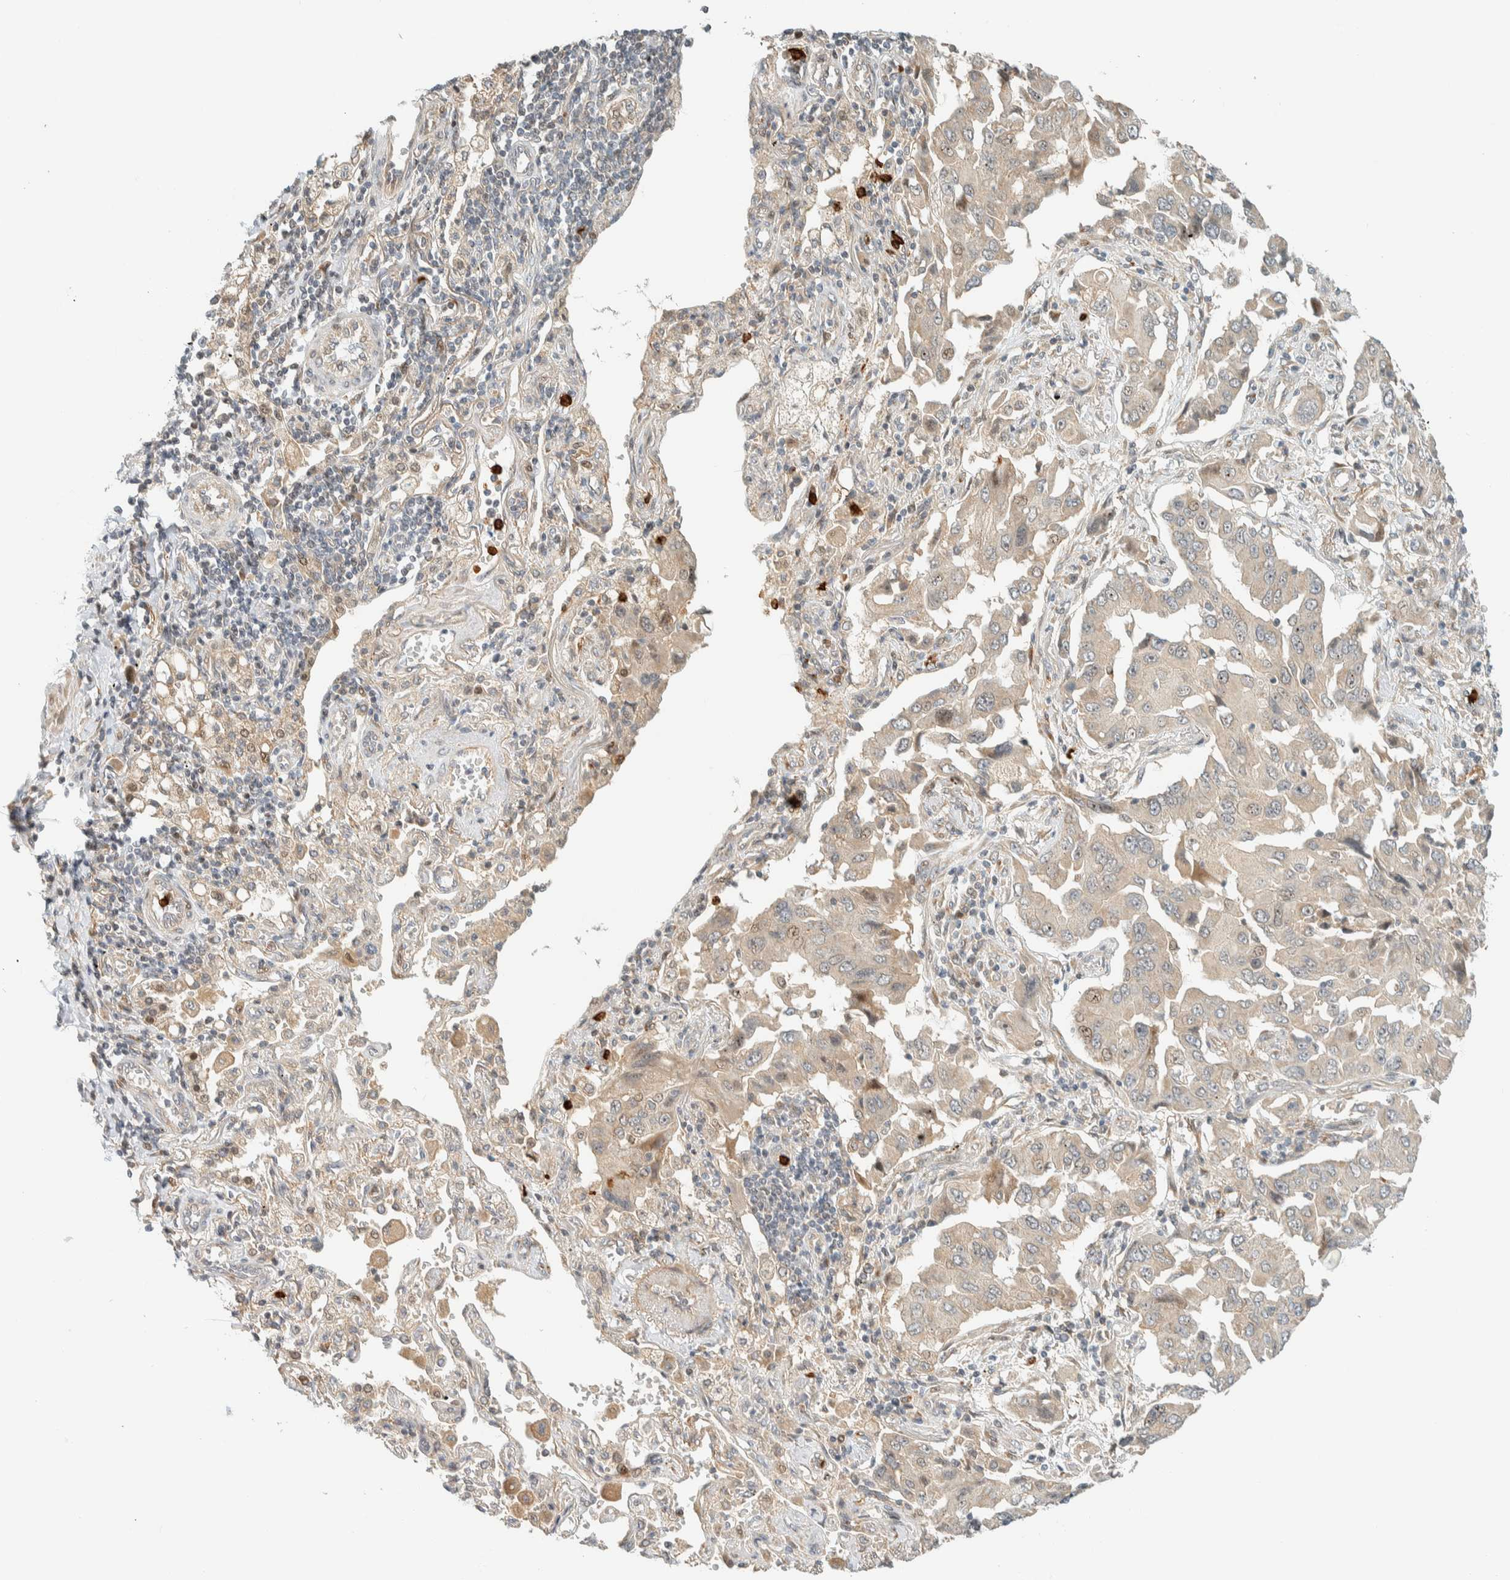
{"staining": {"intensity": "weak", "quantity": "<25%", "location": "cytoplasmic/membranous,nuclear"}, "tissue": "lung cancer", "cell_type": "Tumor cells", "image_type": "cancer", "snomed": [{"axis": "morphology", "description": "Adenocarcinoma, NOS"}, {"axis": "topography", "description": "Lung"}], "caption": "Tumor cells are negative for brown protein staining in lung adenocarcinoma.", "gene": "CCDC171", "patient": {"sex": "female", "age": 65}}